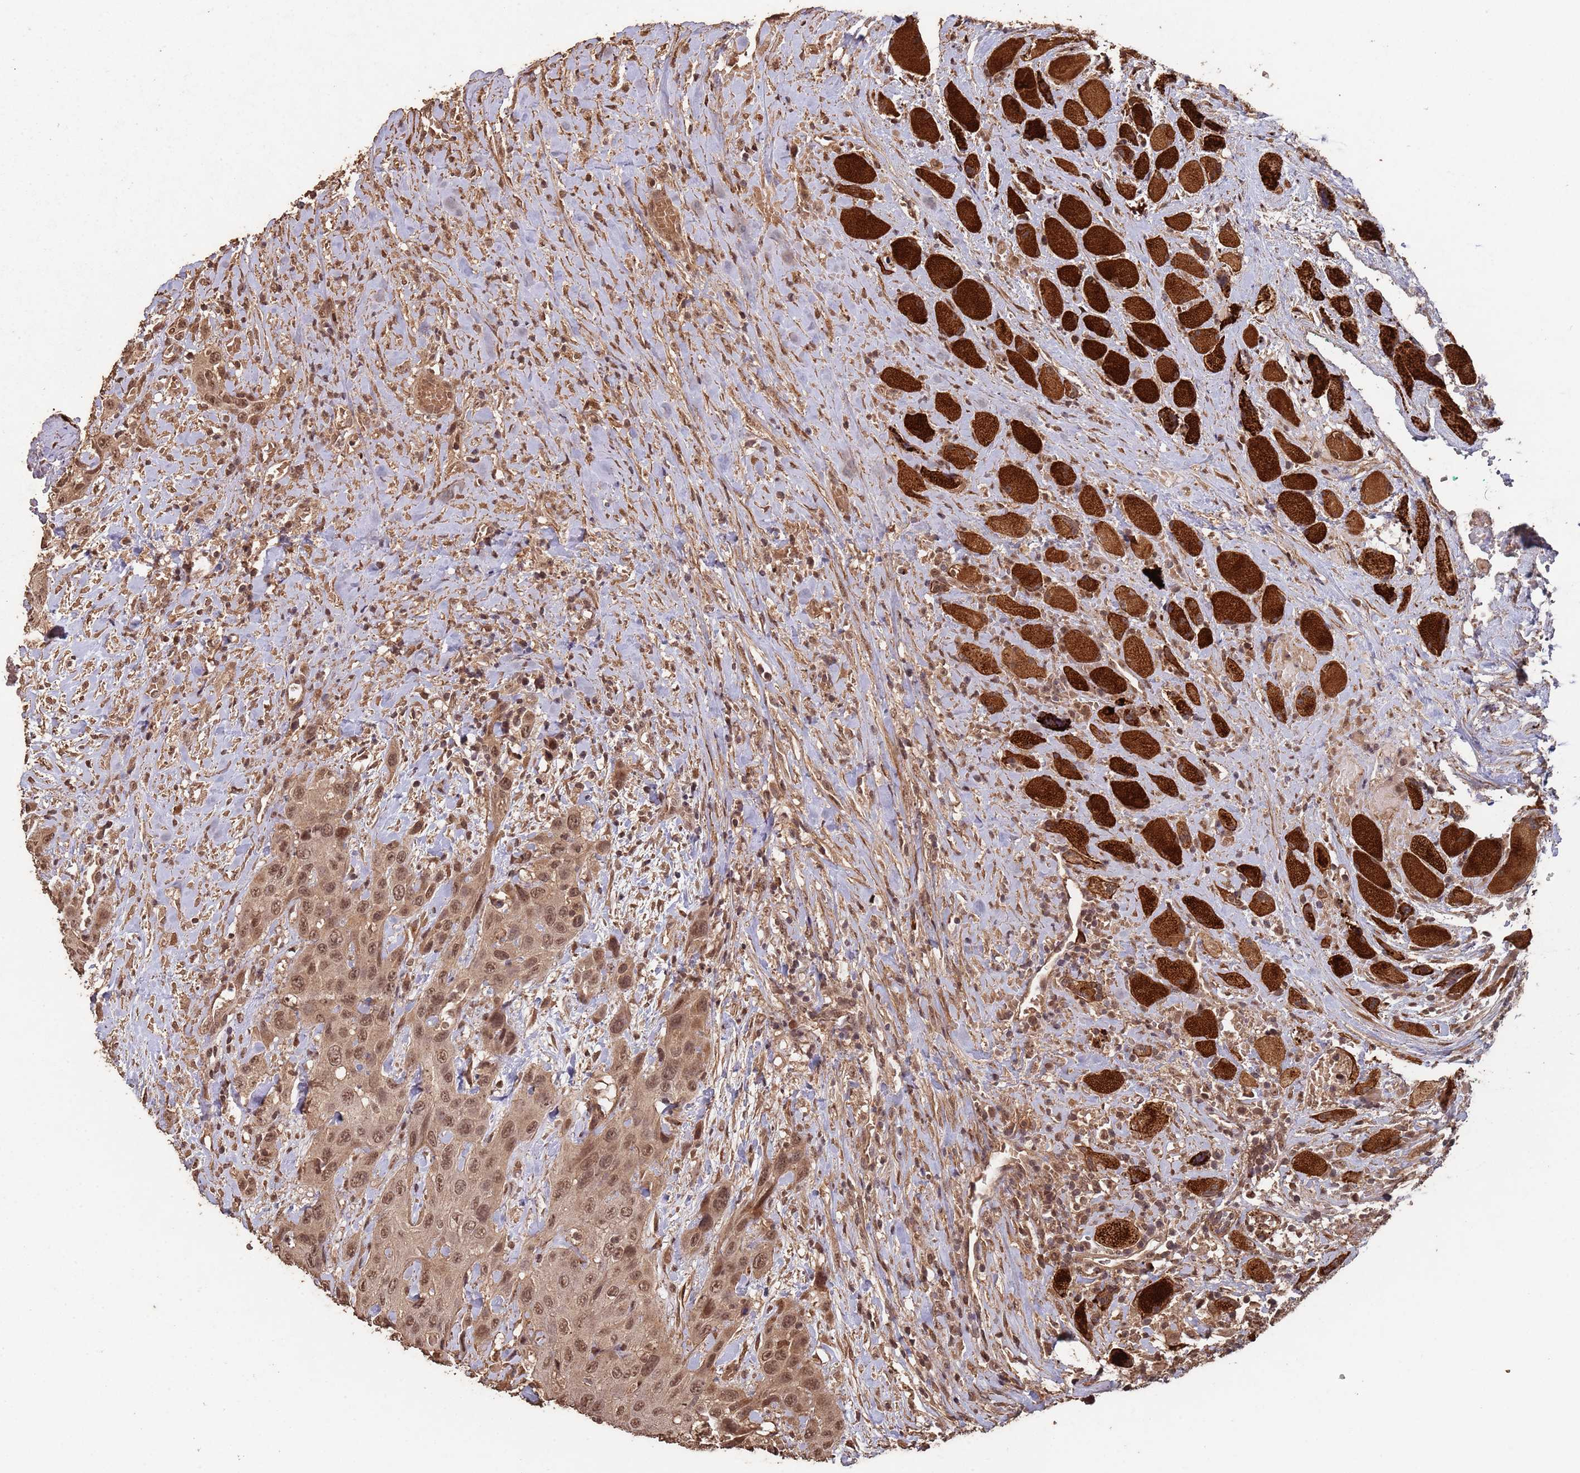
{"staining": {"intensity": "moderate", "quantity": ">75%", "location": "nuclear"}, "tissue": "head and neck cancer", "cell_type": "Tumor cells", "image_type": "cancer", "snomed": [{"axis": "morphology", "description": "Squamous cell carcinoma, NOS"}, {"axis": "topography", "description": "Head-Neck"}], "caption": "Immunohistochemistry histopathology image of squamous cell carcinoma (head and neck) stained for a protein (brown), which demonstrates medium levels of moderate nuclear staining in approximately >75% of tumor cells.", "gene": "FRAT1", "patient": {"sex": "male", "age": 81}}